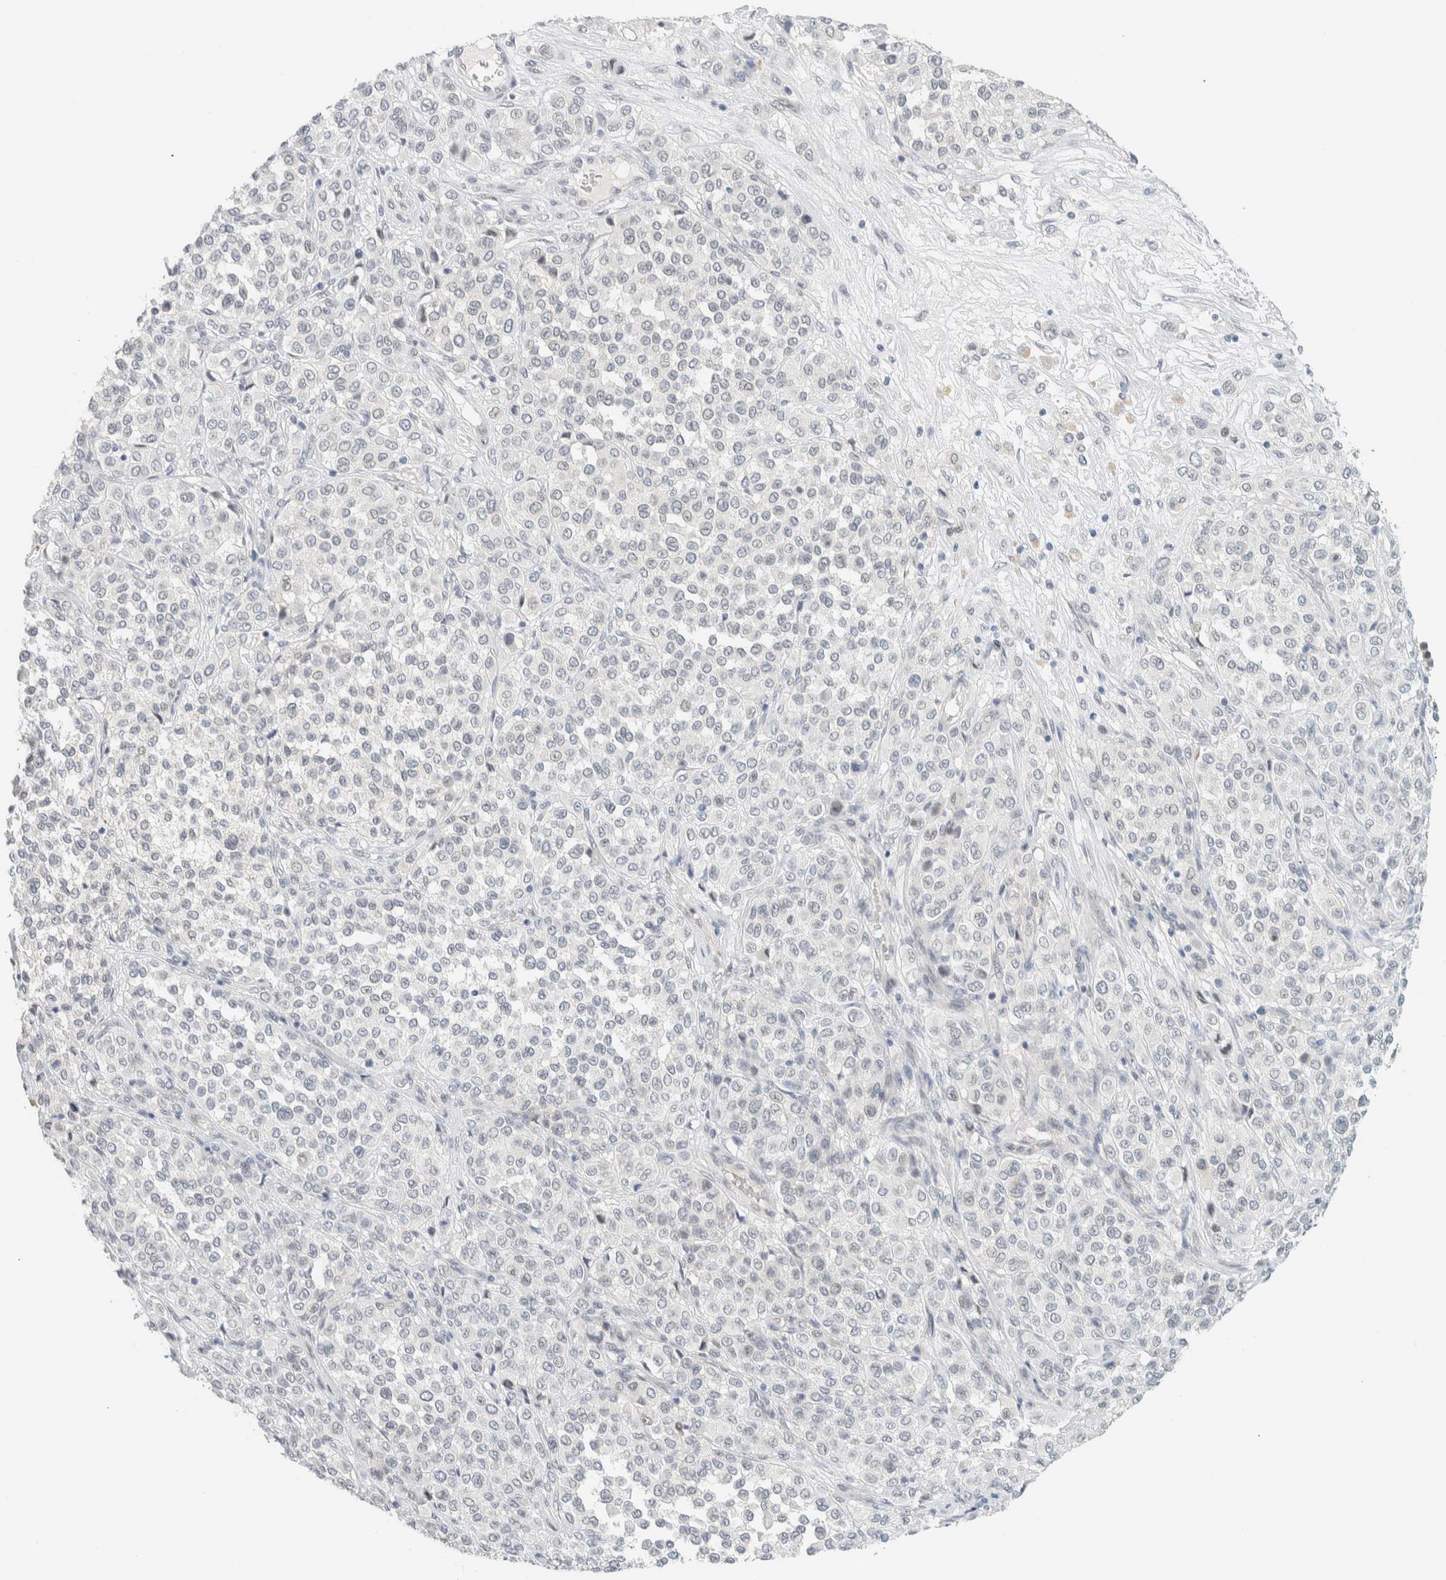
{"staining": {"intensity": "negative", "quantity": "none", "location": "none"}, "tissue": "melanoma", "cell_type": "Tumor cells", "image_type": "cancer", "snomed": [{"axis": "morphology", "description": "Malignant melanoma, Metastatic site"}, {"axis": "topography", "description": "Pancreas"}], "caption": "Immunohistochemistry (IHC) image of human melanoma stained for a protein (brown), which exhibits no positivity in tumor cells.", "gene": "C1QTNF12", "patient": {"sex": "female", "age": 30}}